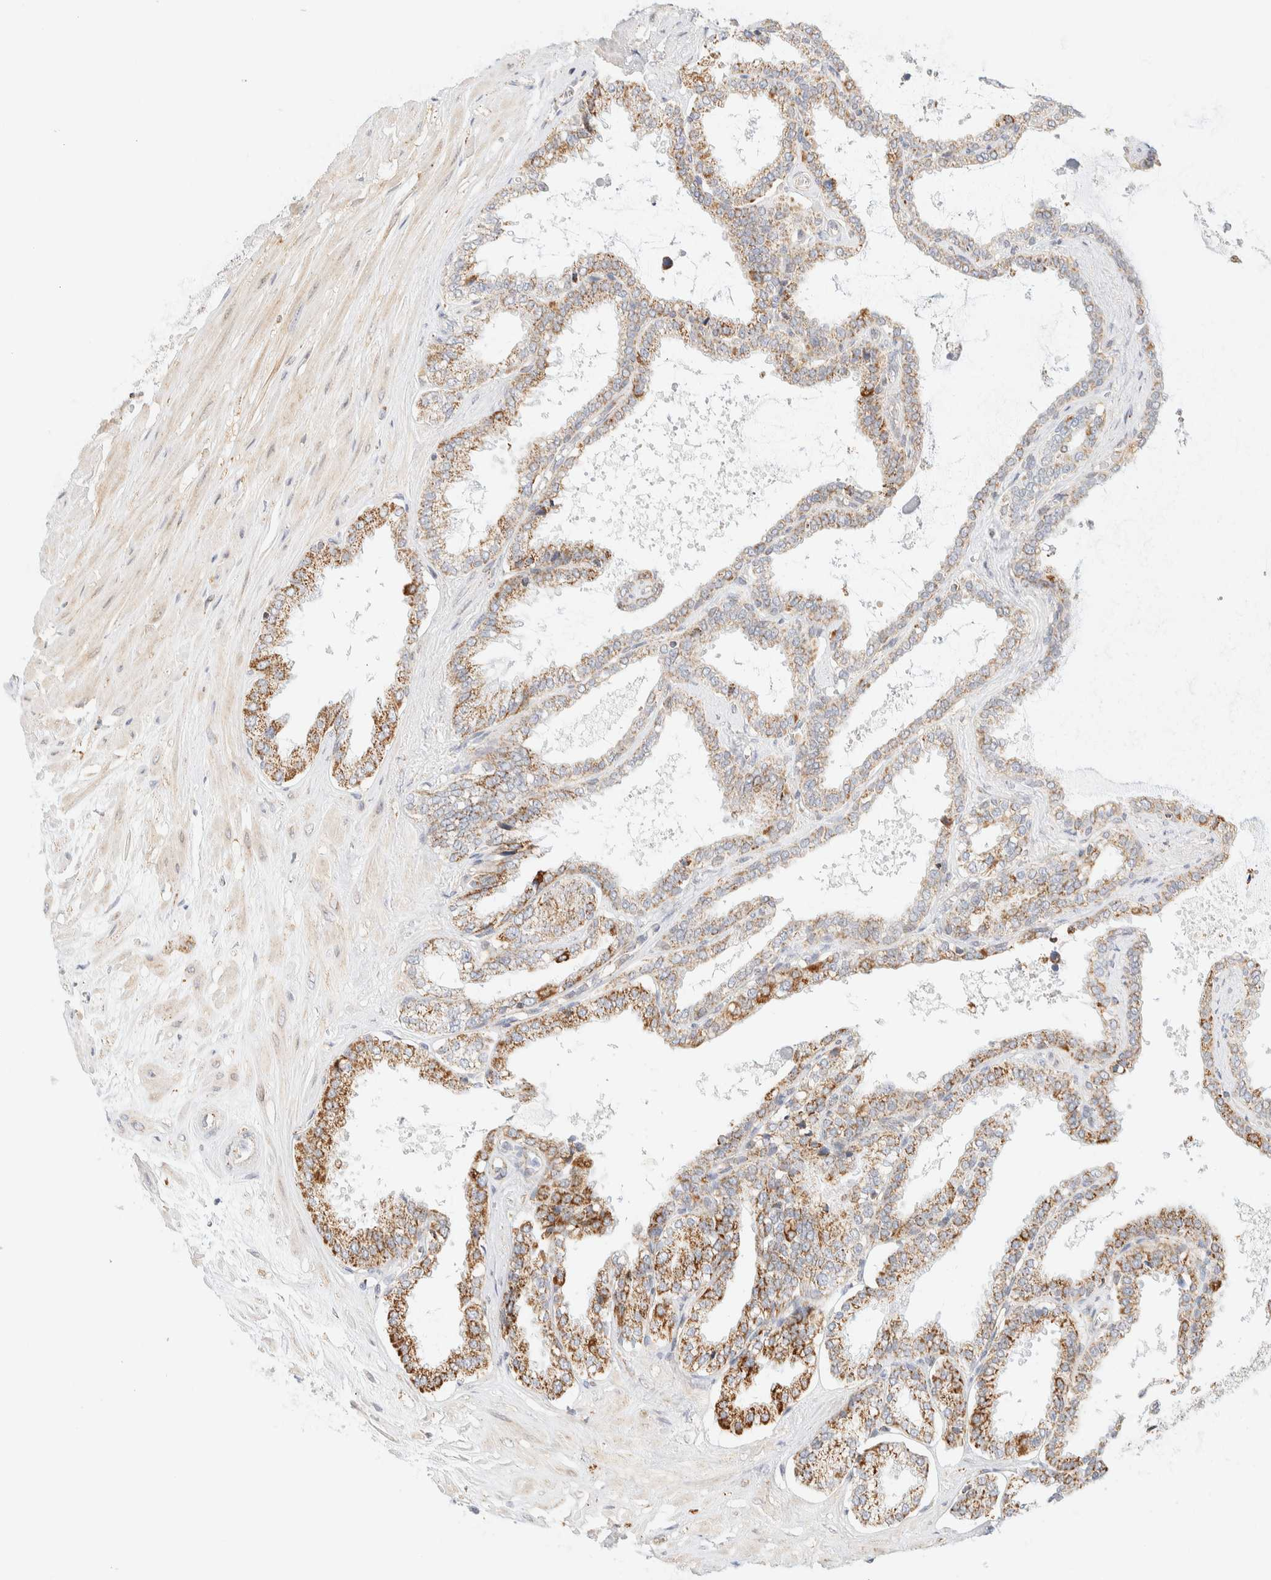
{"staining": {"intensity": "moderate", "quantity": ">75%", "location": "cytoplasmic/membranous"}, "tissue": "seminal vesicle", "cell_type": "Glandular cells", "image_type": "normal", "snomed": [{"axis": "morphology", "description": "Normal tissue, NOS"}, {"axis": "topography", "description": "Seminal veicle"}], "caption": "DAB (3,3'-diaminobenzidine) immunohistochemical staining of unremarkable seminal vesicle reveals moderate cytoplasmic/membranous protein expression in about >75% of glandular cells. Using DAB (3,3'-diaminobenzidine) (brown) and hematoxylin (blue) stains, captured at high magnification using brightfield microscopy.", "gene": "PPM1K", "patient": {"sex": "male", "age": 46}}